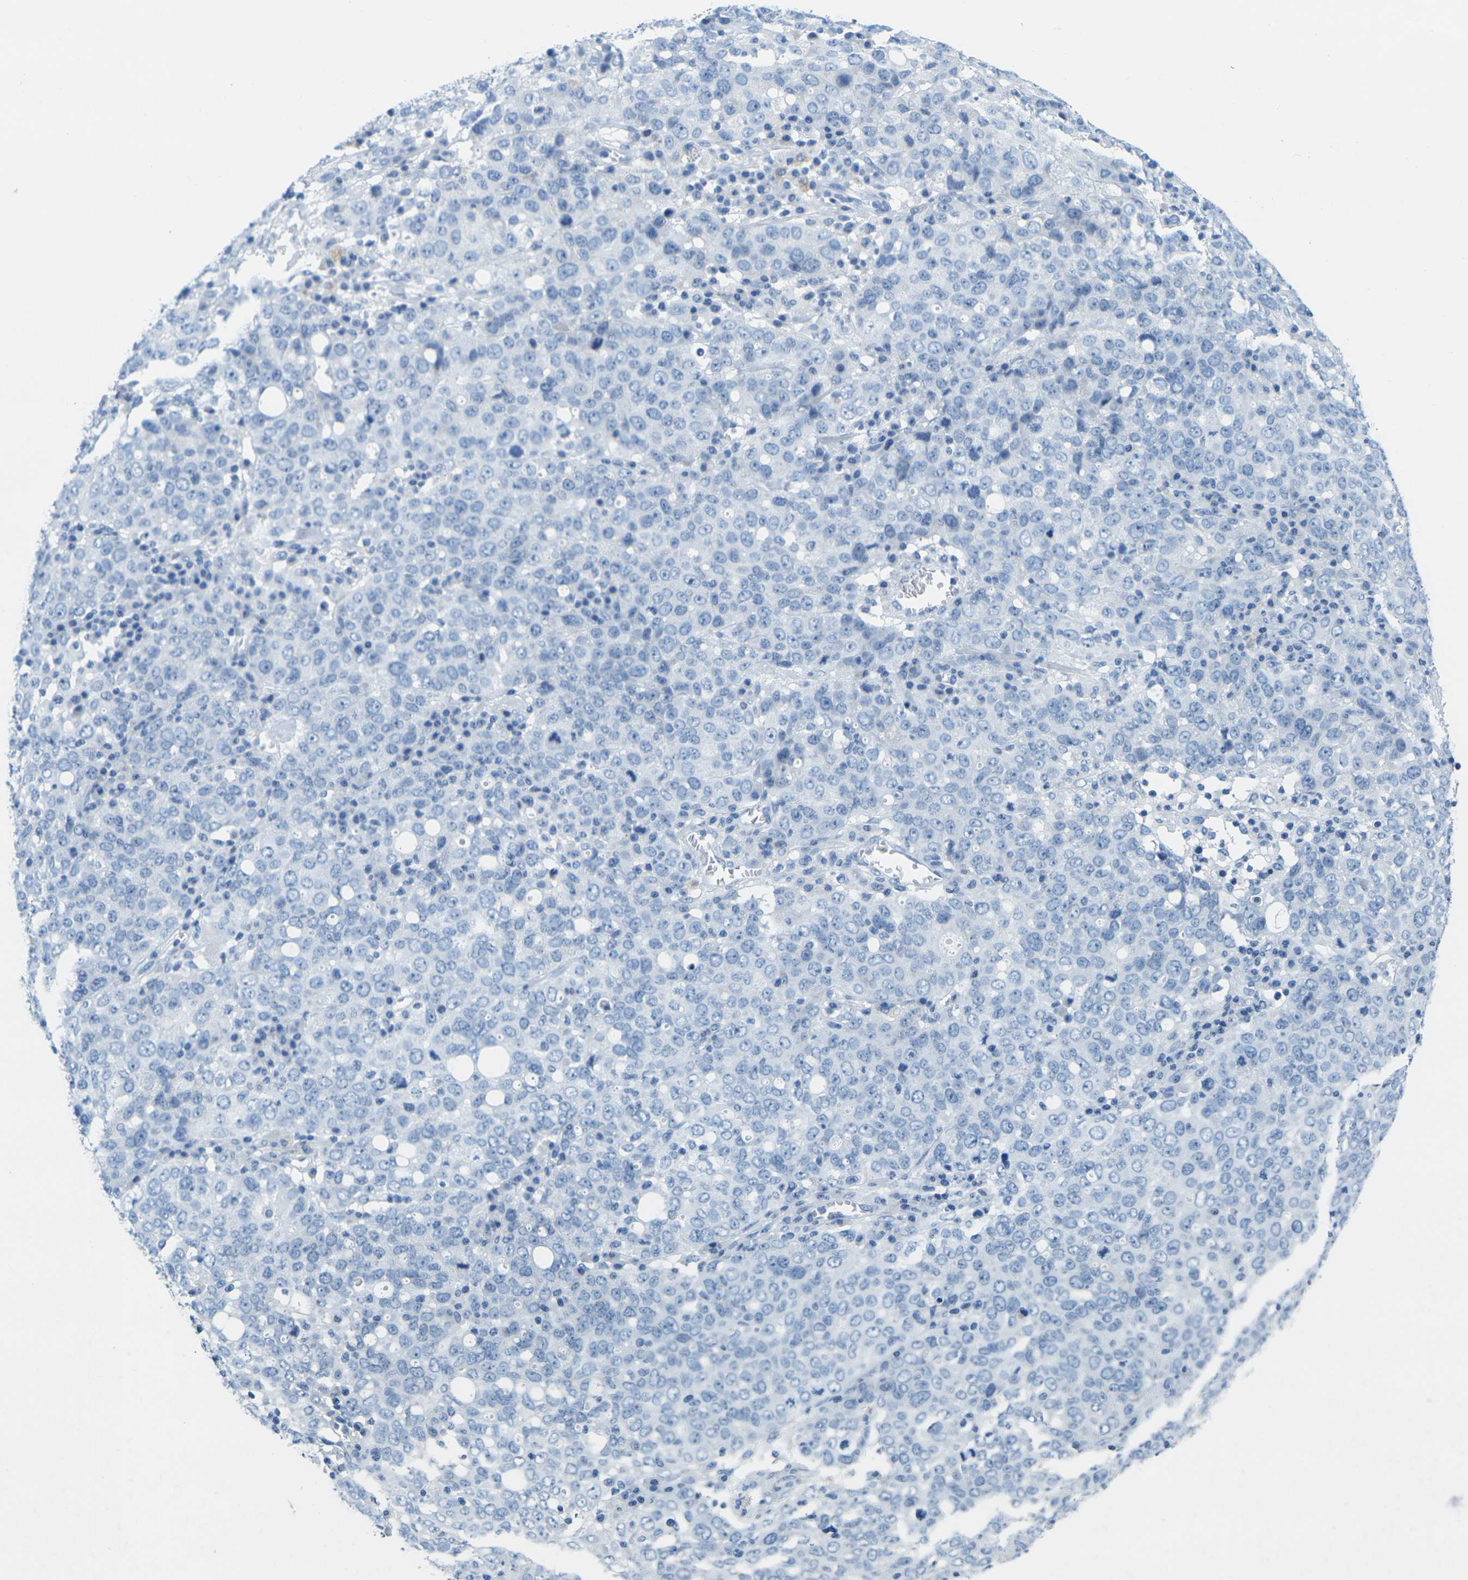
{"staining": {"intensity": "negative", "quantity": "none", "location": "none"}, "tissue": "ovarian cancer", "cell_type": "Tumor cells", "image_type": "cancer", "snomed": [{"axis": "morphology", "description": "Carcinoma, endometroid"}, {"axis": "topography", "description": "Ovary"}], "caption": "High magnification brightfield microscopy of ovarian cancer stained with DAB (3,3'-diaminobenzidine) (brown) and counterstained with hematoxylin (blue): tumor cells show no significant expression.", "gene": "FAM3D", "patient": {"sex": "female", "age": 62}}